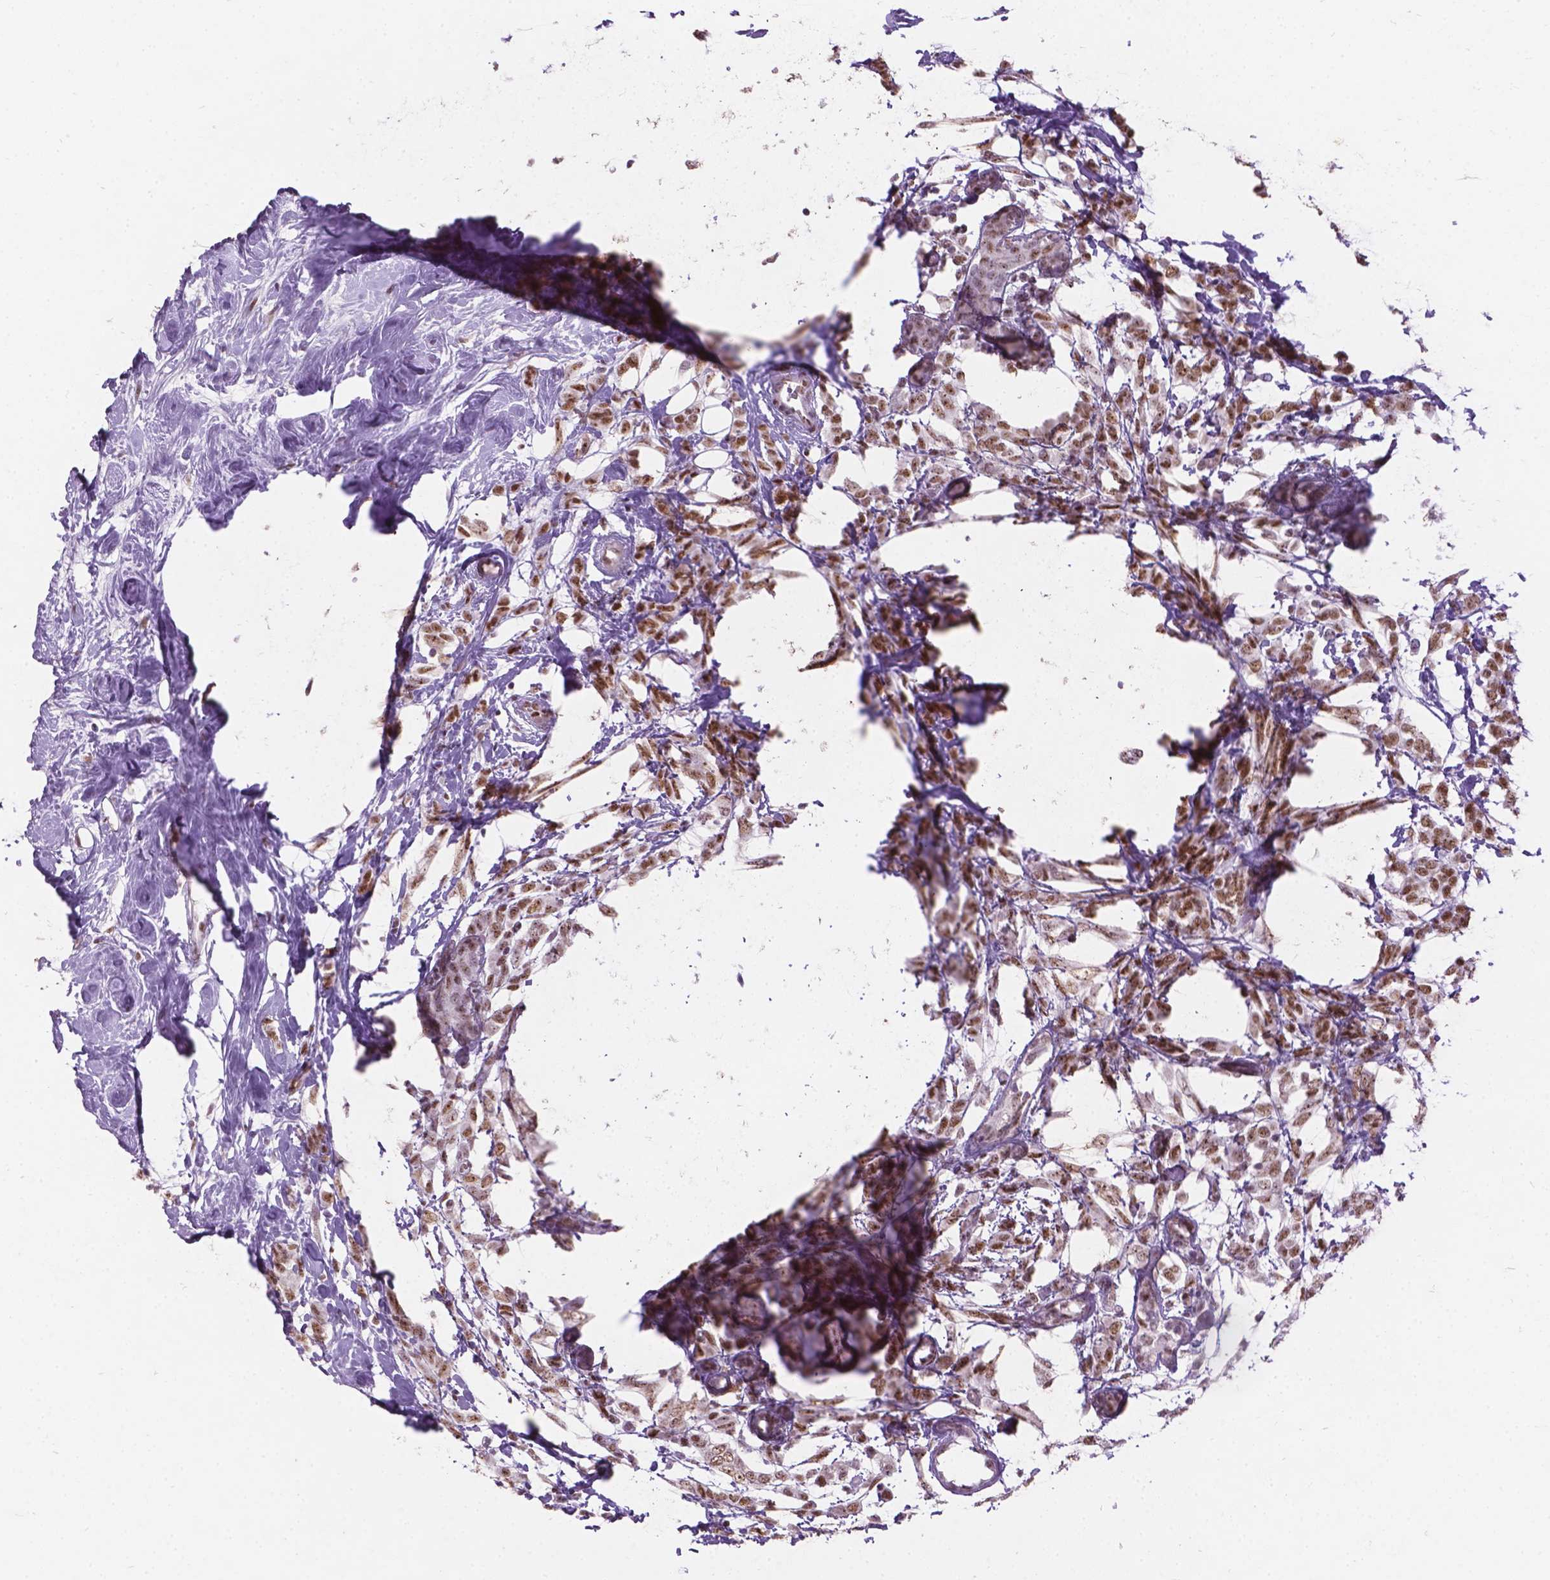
{"staining": {"intensity": "moderate", "quantity": ">75%", "location": "nuclear"}, "tissue": "breast cancer", "cell_type": "Tumor cells", "image_type": "cancer", "snomed": [{"axis": "morphology", "description": "Lobular carcinoma"}, {"axis": "topography", "description": "Breast"}], "caption": "Breast cancer tissue displays moderate nuclear positivity in about >75% of tumor cells, visualized by immunohistochemistry.", "gene": "COIL", "patient": {"sex": "female", "age": 49}}